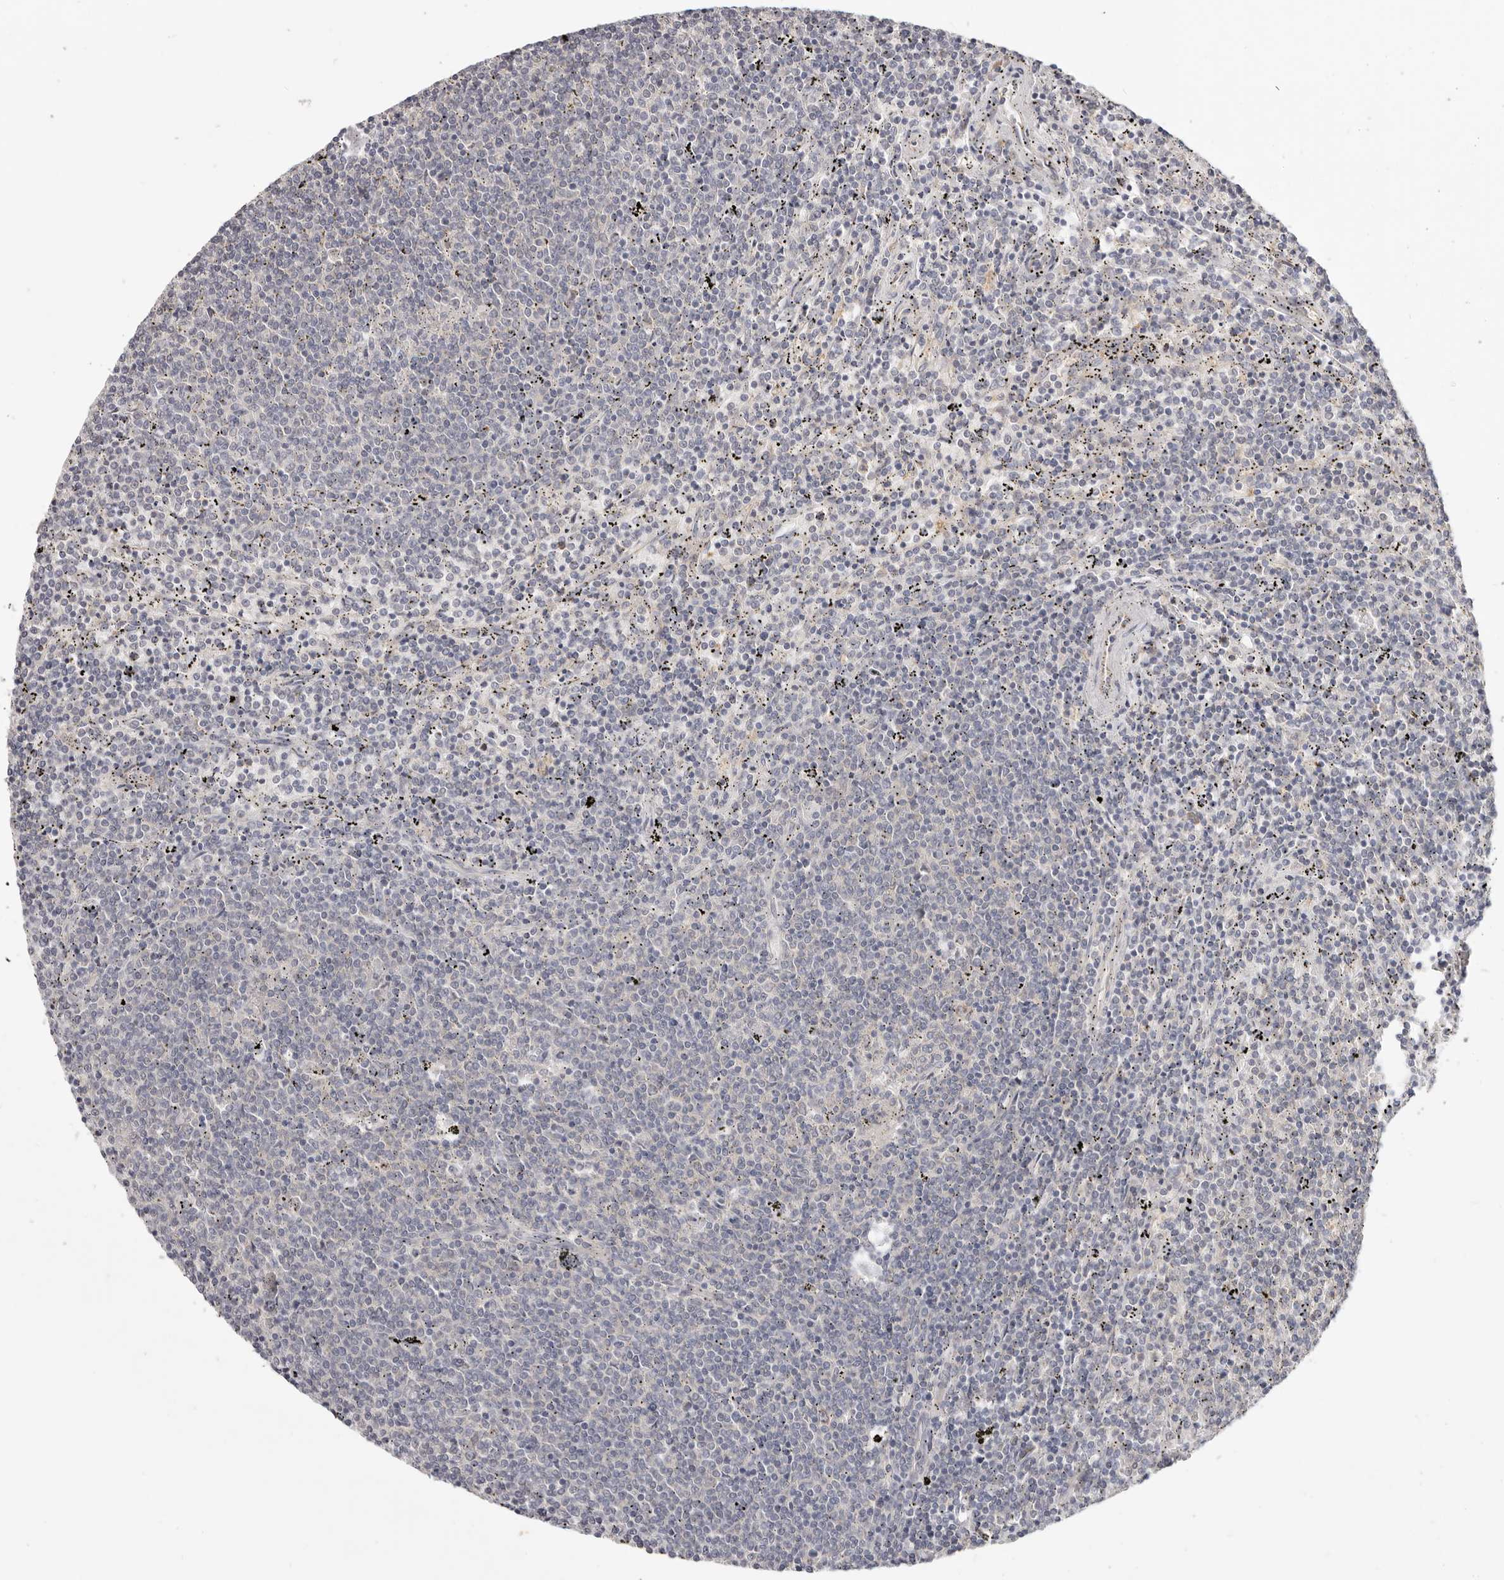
{"staining": {"intensity": "negative", "quantity": "none", "location": "none"}, "tissue": "lymphoma", "cell_type": "Tumor cells", "image_type": "cancer", "snomed": [{"axis": "morphology", "description": "Malignant lymphoma, non-Hodgkin's type, Low grade"}, {"axis": "topography", "description": "Spleen"}], "caption": "Immunohistochemistry (IHC) photomicrograph of human lymphoma stained for a protein (brown), which demonstrates no staining in tumor cells.", "gene": "WDR77", "patient": {"sex": "female", "age": 50}}